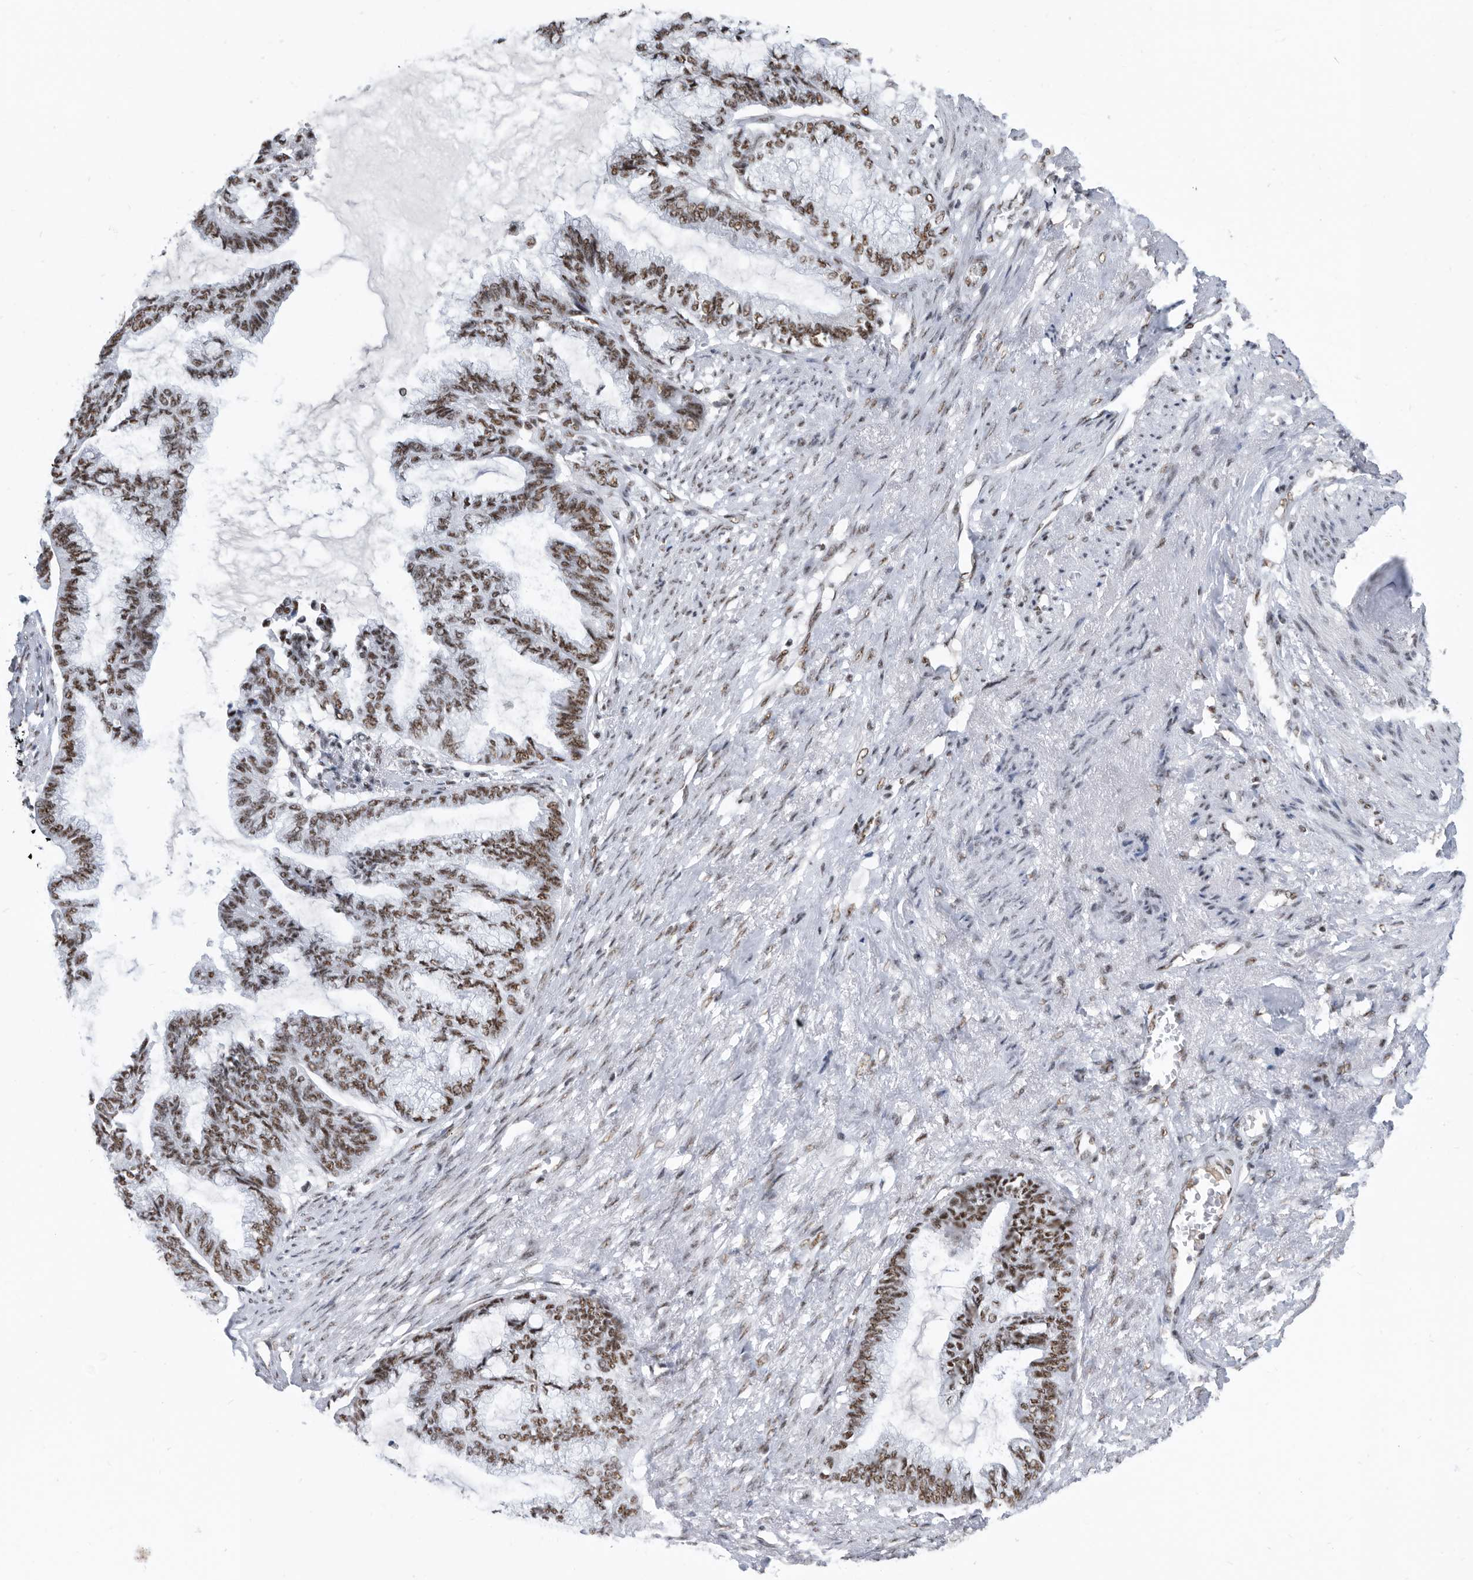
{"staining": {"intensity": "moderate", "quantity": ">75%", "location": "nuclear"}, "tissue": "endometrial cancer", "cell_type": "Tumor cells", "image_type": "cancer", "snomed": [{"axis": "morphology", "description": "Adenocarcinoma, NOS"}, {"axis": "topography", "description": "Endometrium"}], "caption": "This image exhibits endometrial cancer stained with immunohistochemistry (IHC) to label a protein in brown. The nuclear of tumor cells show moderate positivity for the protein. Nuclei are counter-stained blue.", "gene": "SF3A1", "patient": {"sex": "female", "age": 86}}